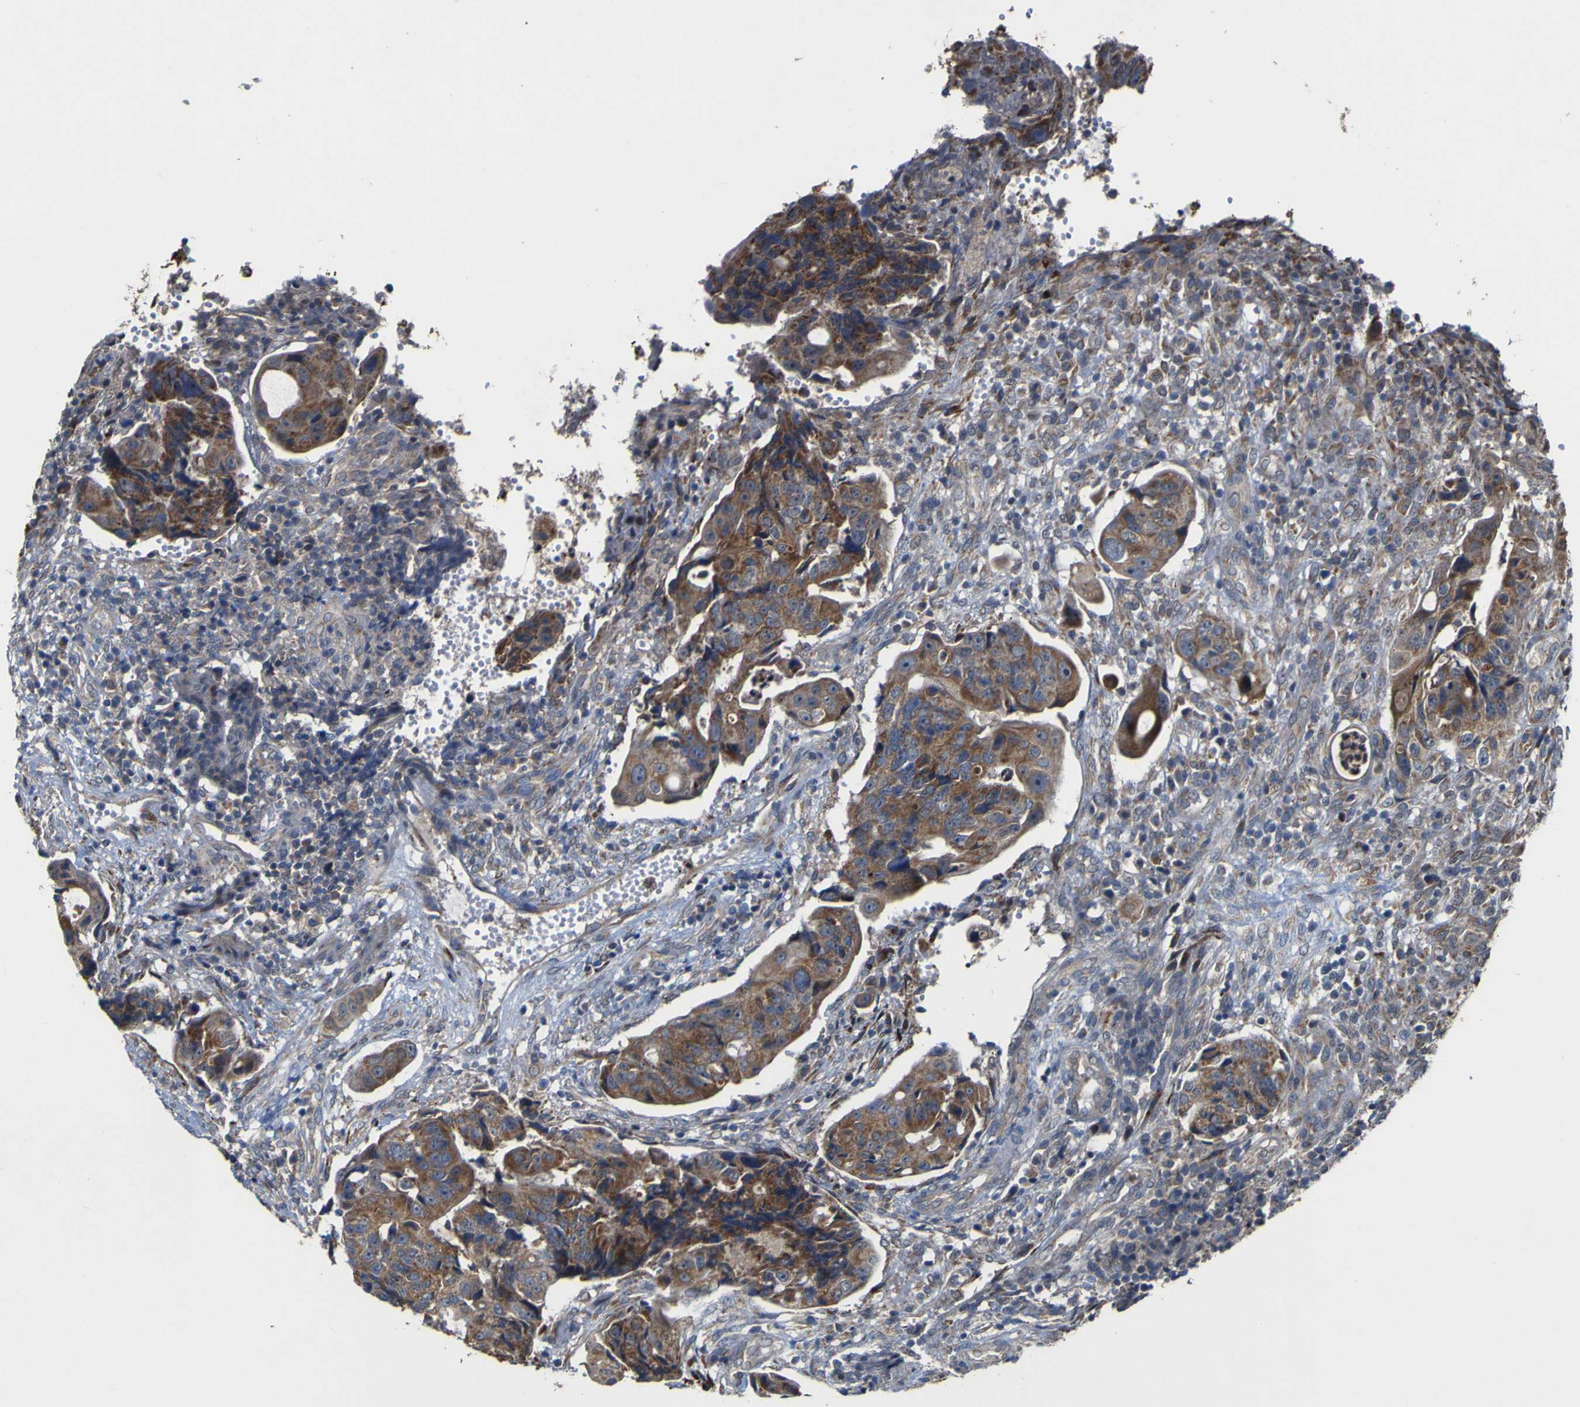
{"staining": {"intensity": "moderate", "quantity": ">75%", "location": "cytoplasmic/membranous"}, "tissue": "colorectal cancer", "cell_type": "Tumor cells", "image_type": "cancer", "snomed": [{"axis": "morphology", "description": "Adenocarcinoma, NOS"}, {"axis": "topography", "description": "Colon"}], "caption": "This photomicrograph exhibits IHC staining of human adenocarcinoma (colorectal), with medium moderate cytoplasmic/membranous positivity in about >75% of tumor cells.", "gene": "IRAK2", "patient": {"sex": "female", "age": 57}}